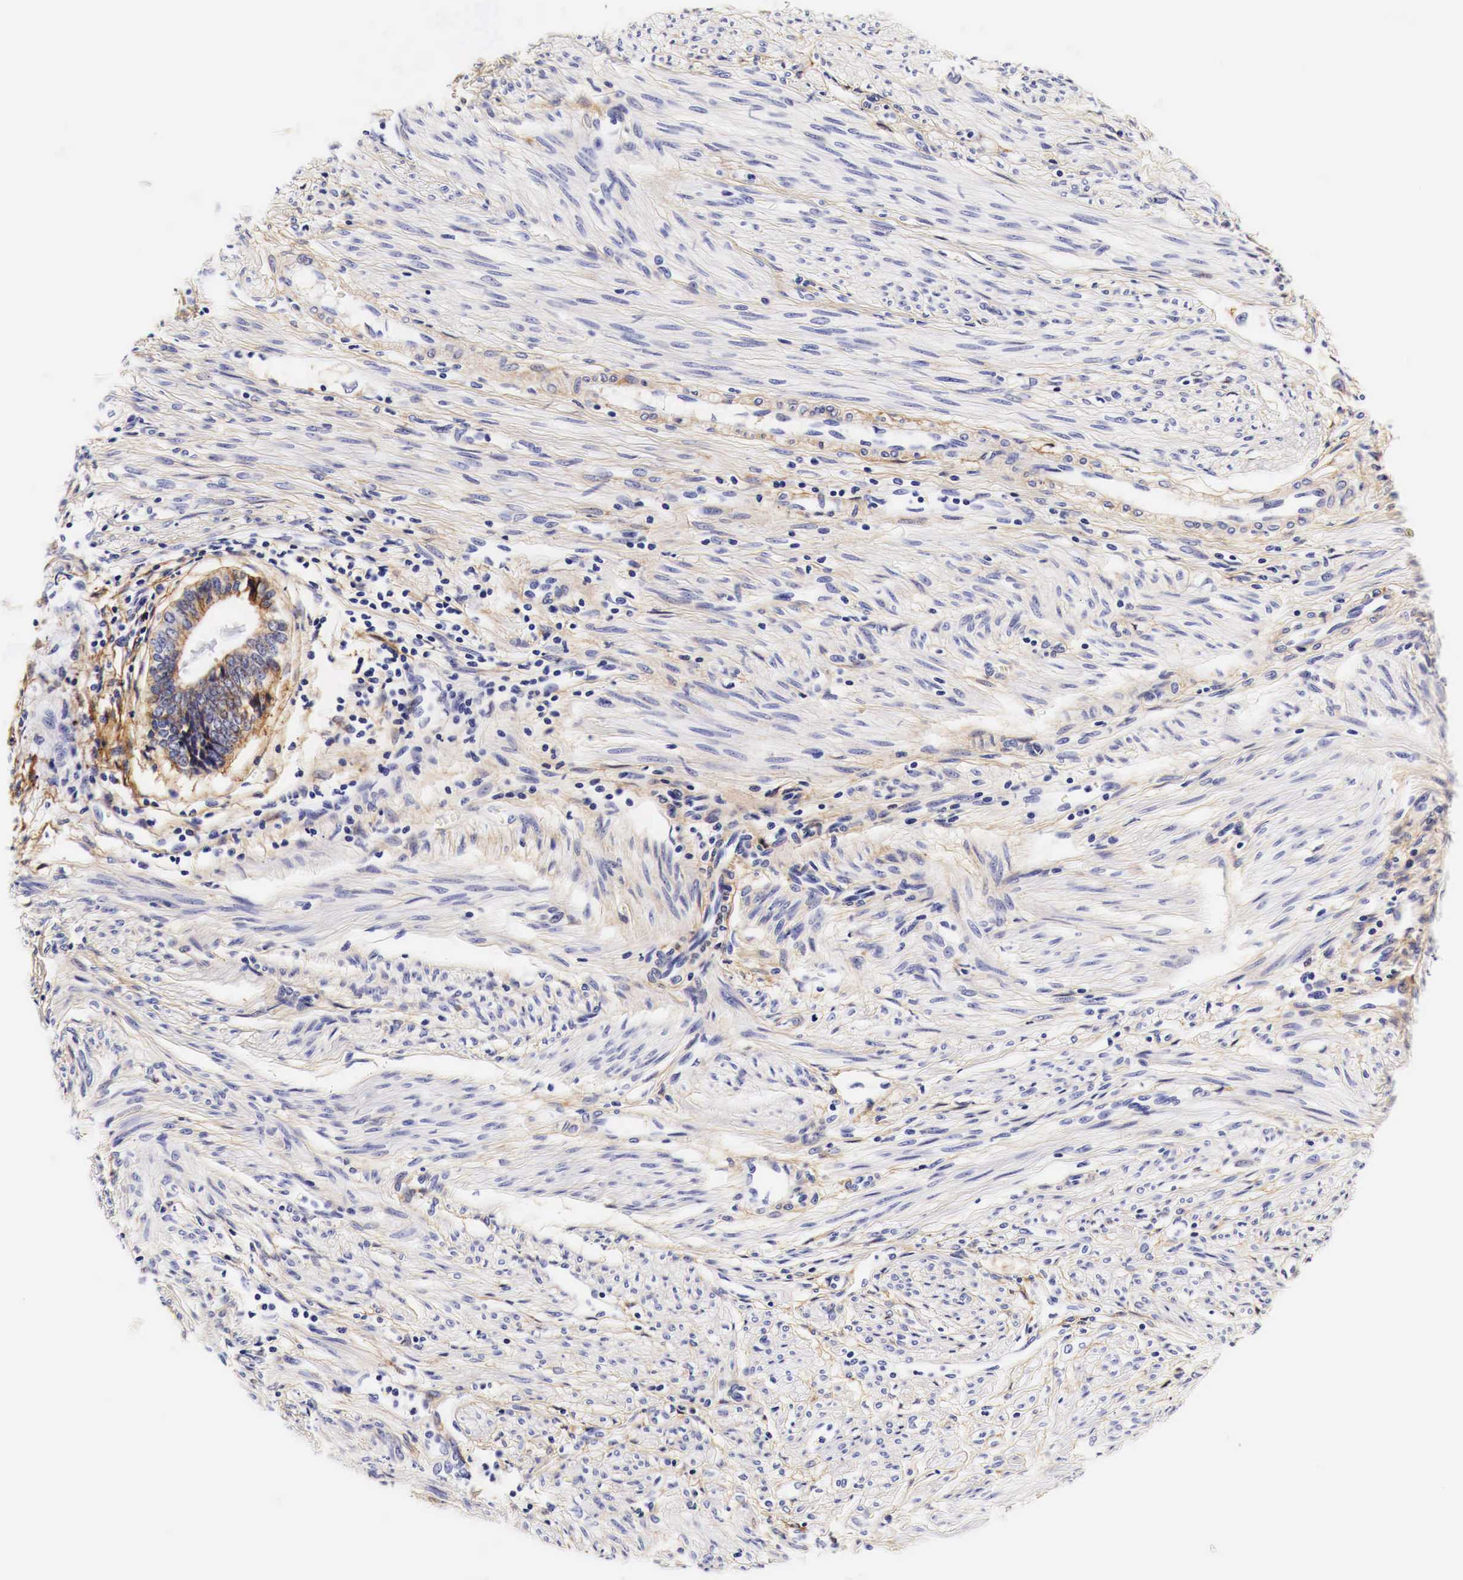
{"staining": {"intensity": "moderate", "quantity": "25%-75%", "location": "cytoplasmic/membranous"}, "tissue": "endometrial cancer", "cell_type": "Tumor cells", "image_type": "cancer", "snomed": [{"axis": "morphology", "description": "Adenocarcinoma, NOS"}, {"axis": "topography", "description": "Endometrium"}], "caption": "Adenocarcinoma (endometrial) tissue reveals moderate cytoplasmic/membranous staining in approximately 25%-75% of tumor cells, visualized by immunohistochemistry.", "gene": "EGFR", "patient": {"sex": "female", "age": 75}}